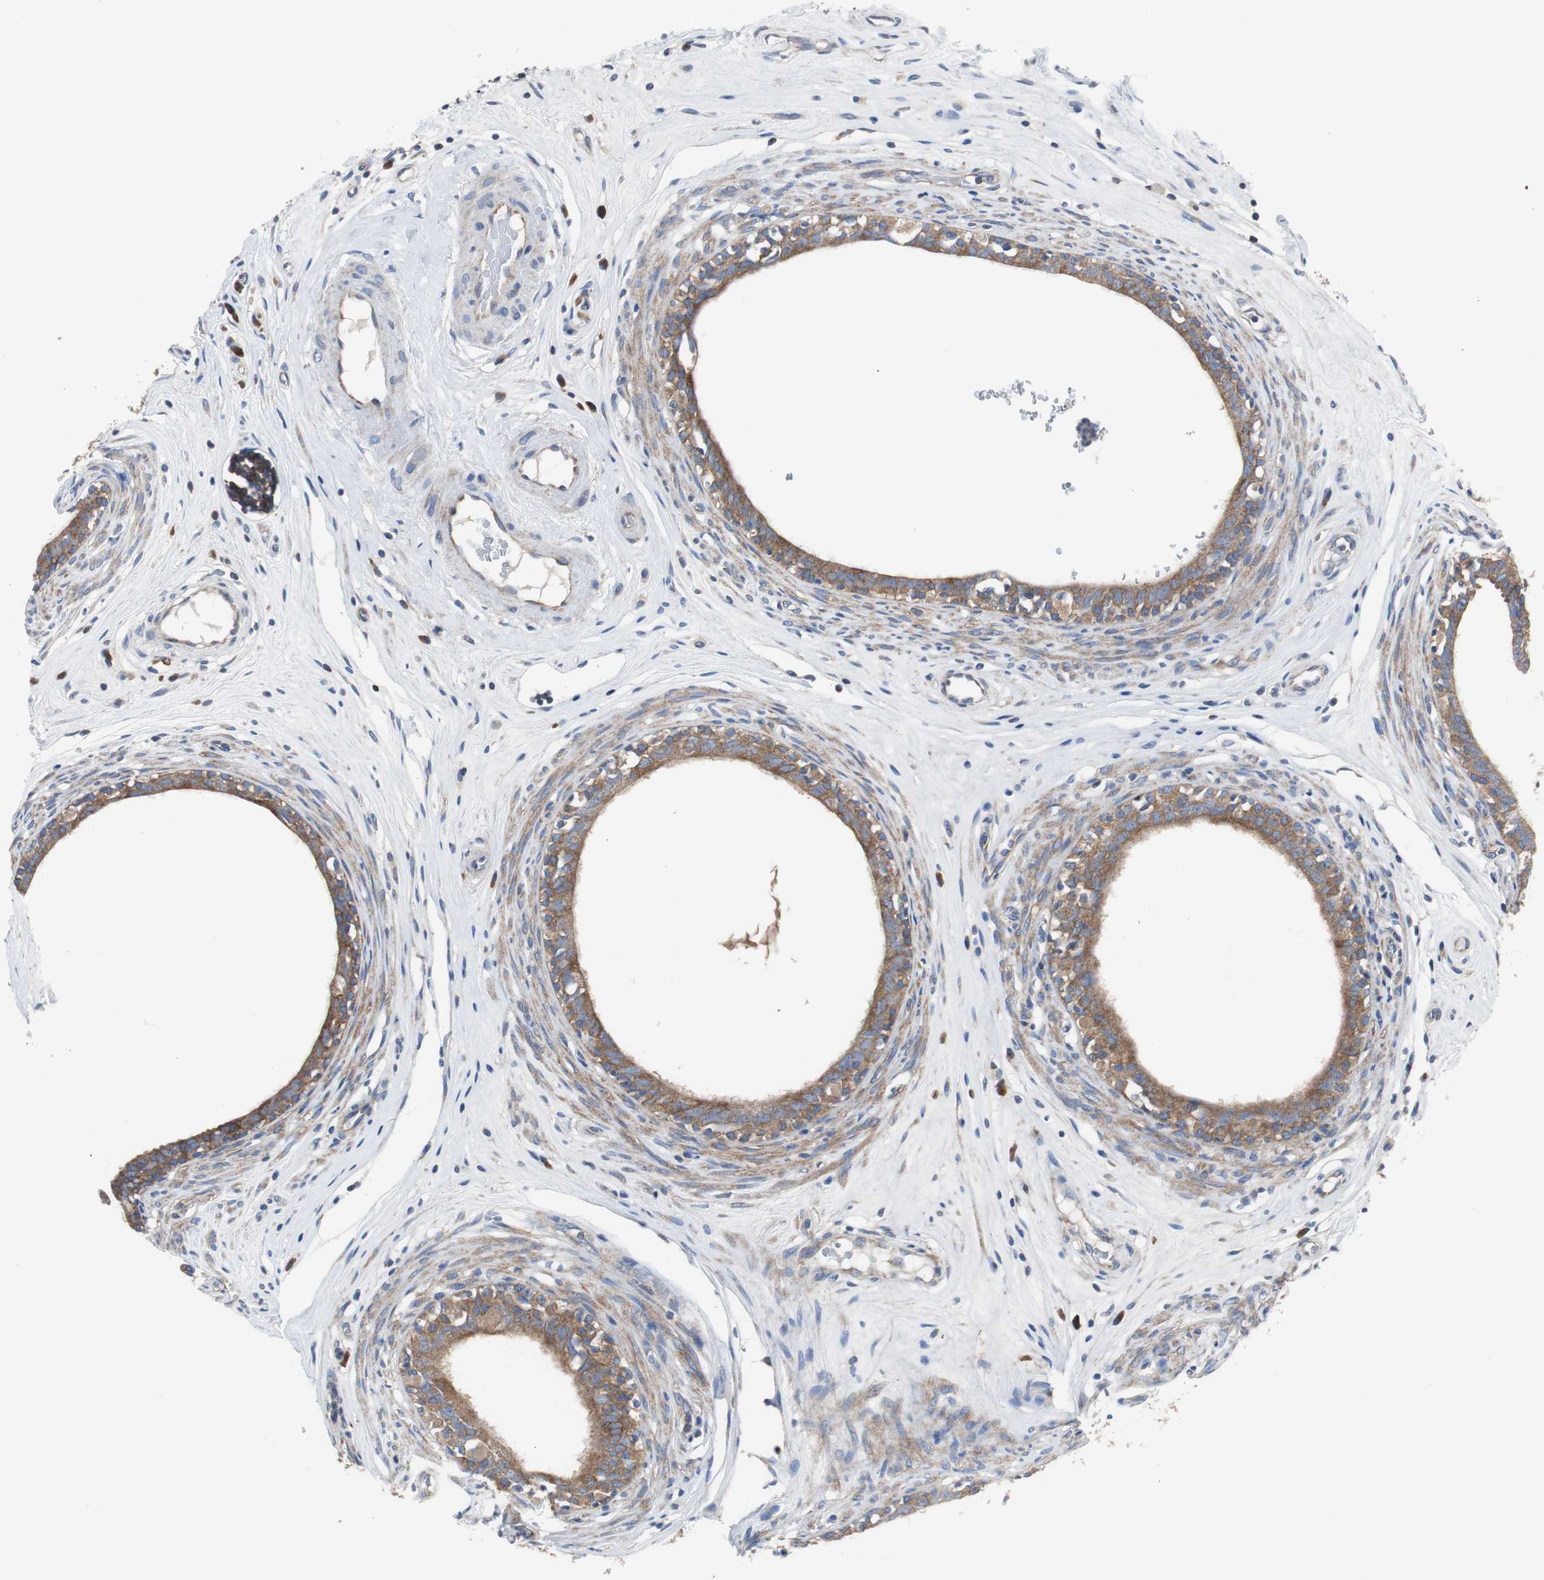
{"staining": {"intensity": "moderate", "quantity": ">75%", "location": "cytoplasmic/membranous"}, "tissue": "epididymis", "cell_type": "Glandular cells", "image_type": "normal", "snomed": [{"axis": "morphology", "description": "Normal tissue, NOS"}, {"axis": "morphology", "description": "Inflammation, NOS"}, {"axis": "topography", "description": "Epididymis"}], "caption": "A medium amount of moderate cytoplasmic/membranous staining is present in about >75% of glandular cells in normal epididymis.", "gene": "BRAF", "patient": {"sex": "male", "age": 84}}